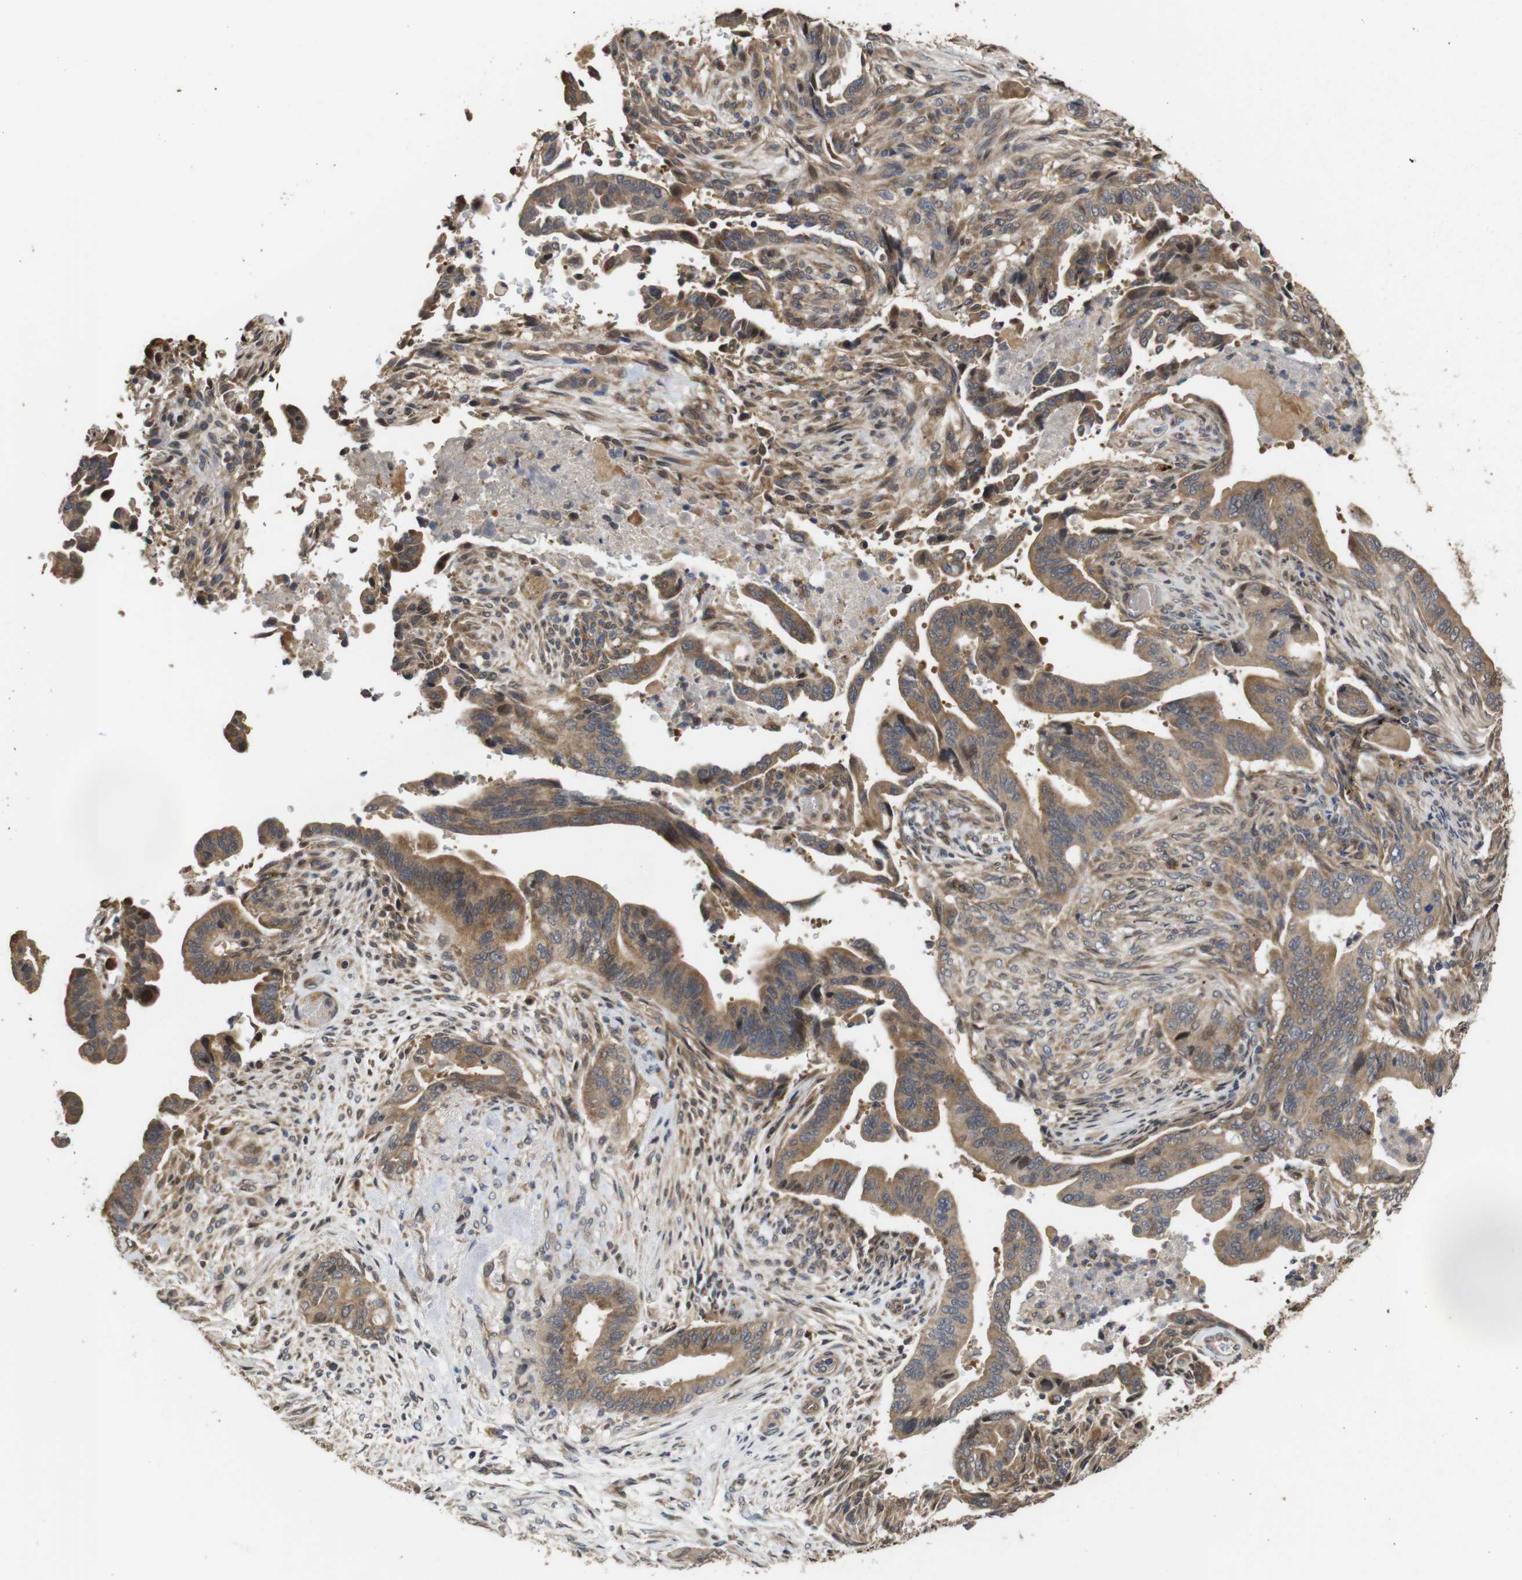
{"staining": {"intensity": "moderate", "quantity": ">75%", "location": "cytoplasmic/membranous"}, "tissue": "pancreatic cancer", "cell_type": "Tumor cells", "image_type": "cancer", "snomed": [{"axis": "morphology", "description": "Adenocarcinoma, NOS"}, {"axis": "topography", "description": "Pancreas"}], "caption": "Tumor cells display medium levels of moderate cytoplasmic/membranous expression in about >75% of cells in human adenocarcinoma (pancreatic).", "gene": "PTPN14", "patient": {"sex": "male", "age": 70}}